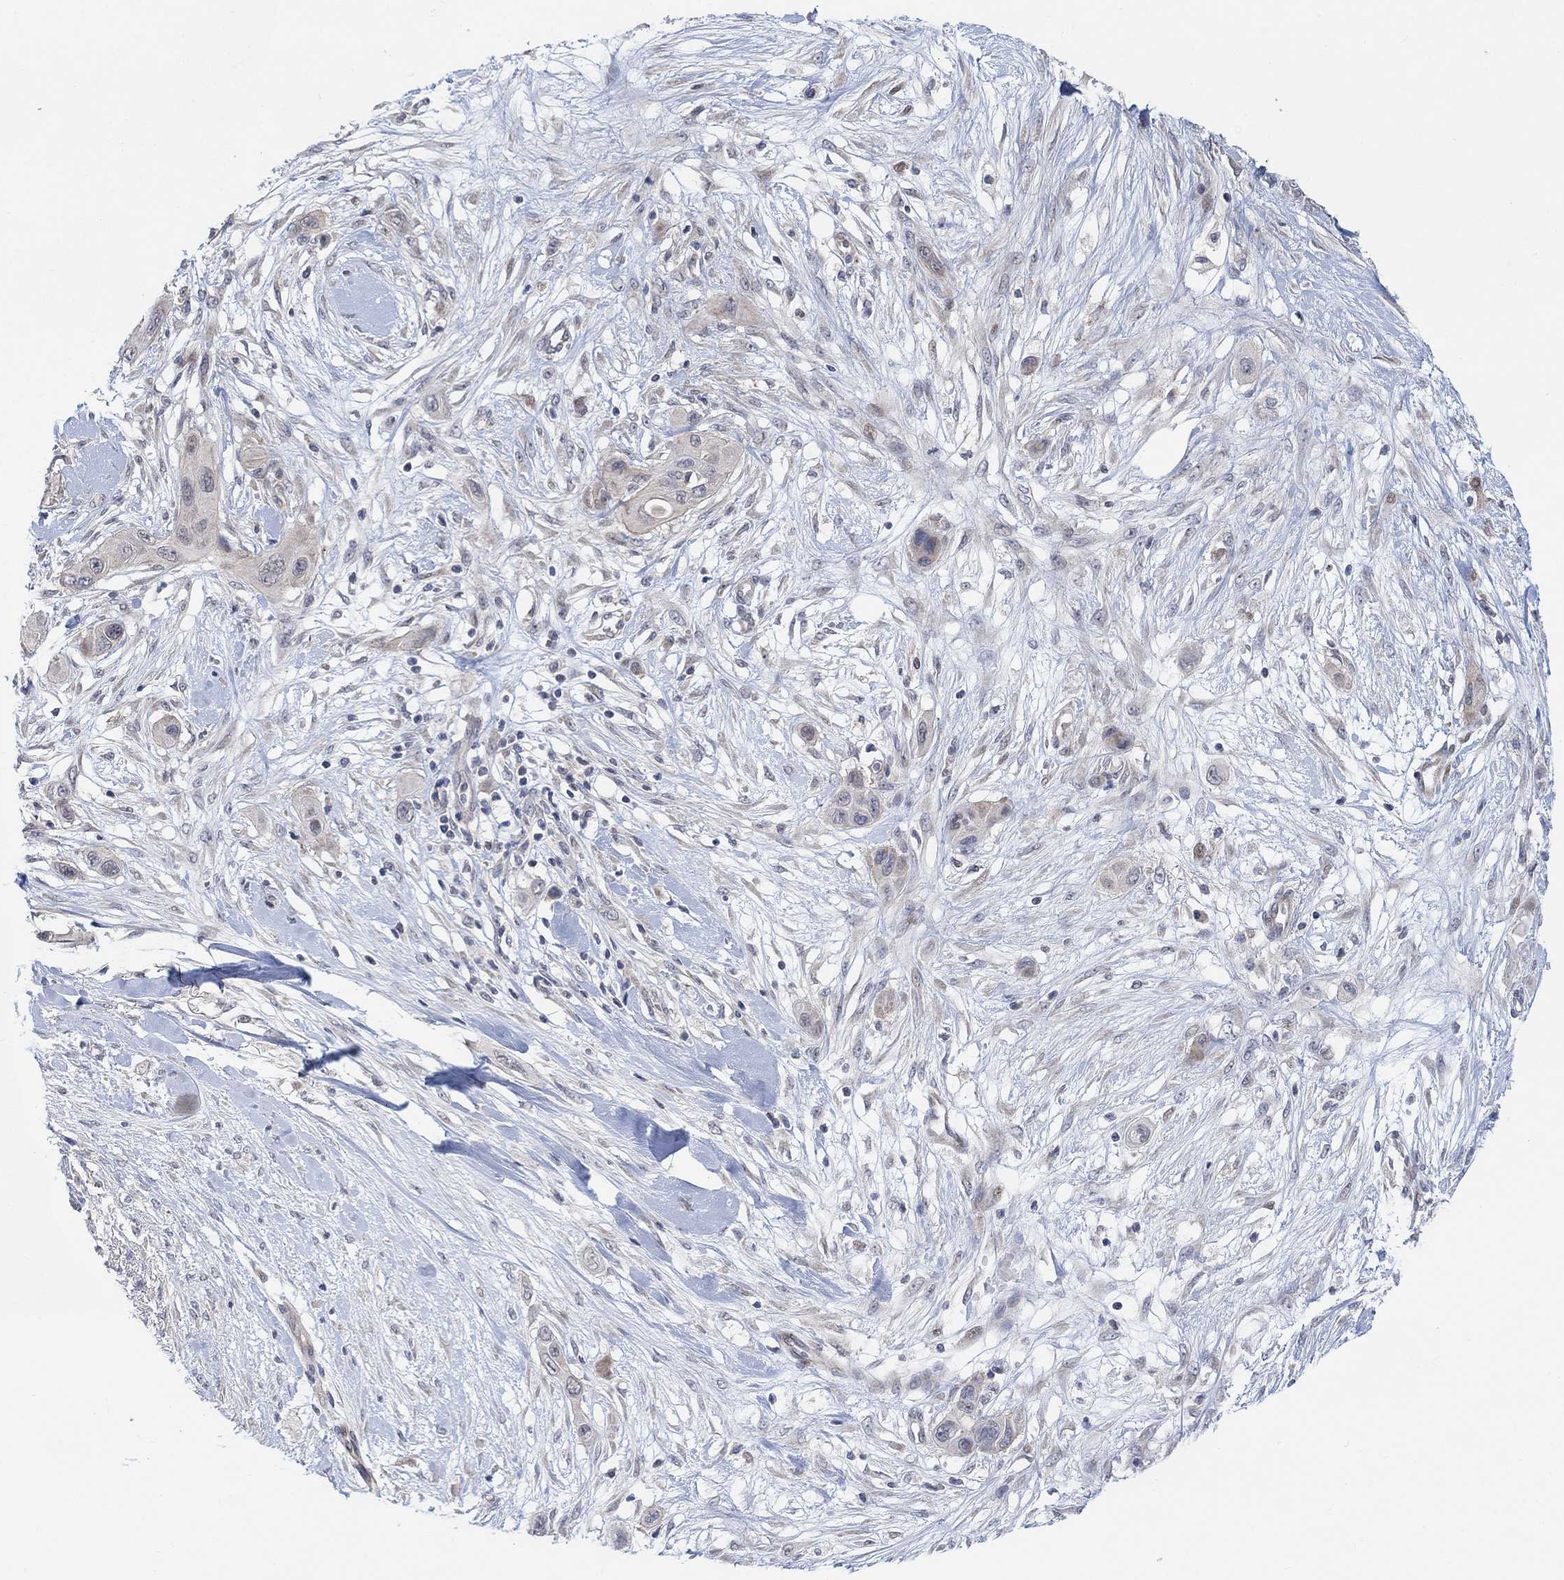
{"staining": {"intensity": "weak", "quantity": "<25%", "location": "cytoplasmic/membranous"}, "tissue": "skin cancer", "cell_type": "Tumor cells", "image_type": "cancer", "snomed": [{"axis": "morphology", "description": "Squamous cell carcinoma, NOS"}, {"axis": "topography", "description": "Skin"}], "caption": "DAB immunohistochemical staining of human skin cancer (squamous cell carcinoma) shows no significant positivity in tumor cells.", "gene": "CNTF", "patient": {"sex": "male", "age": 79}}